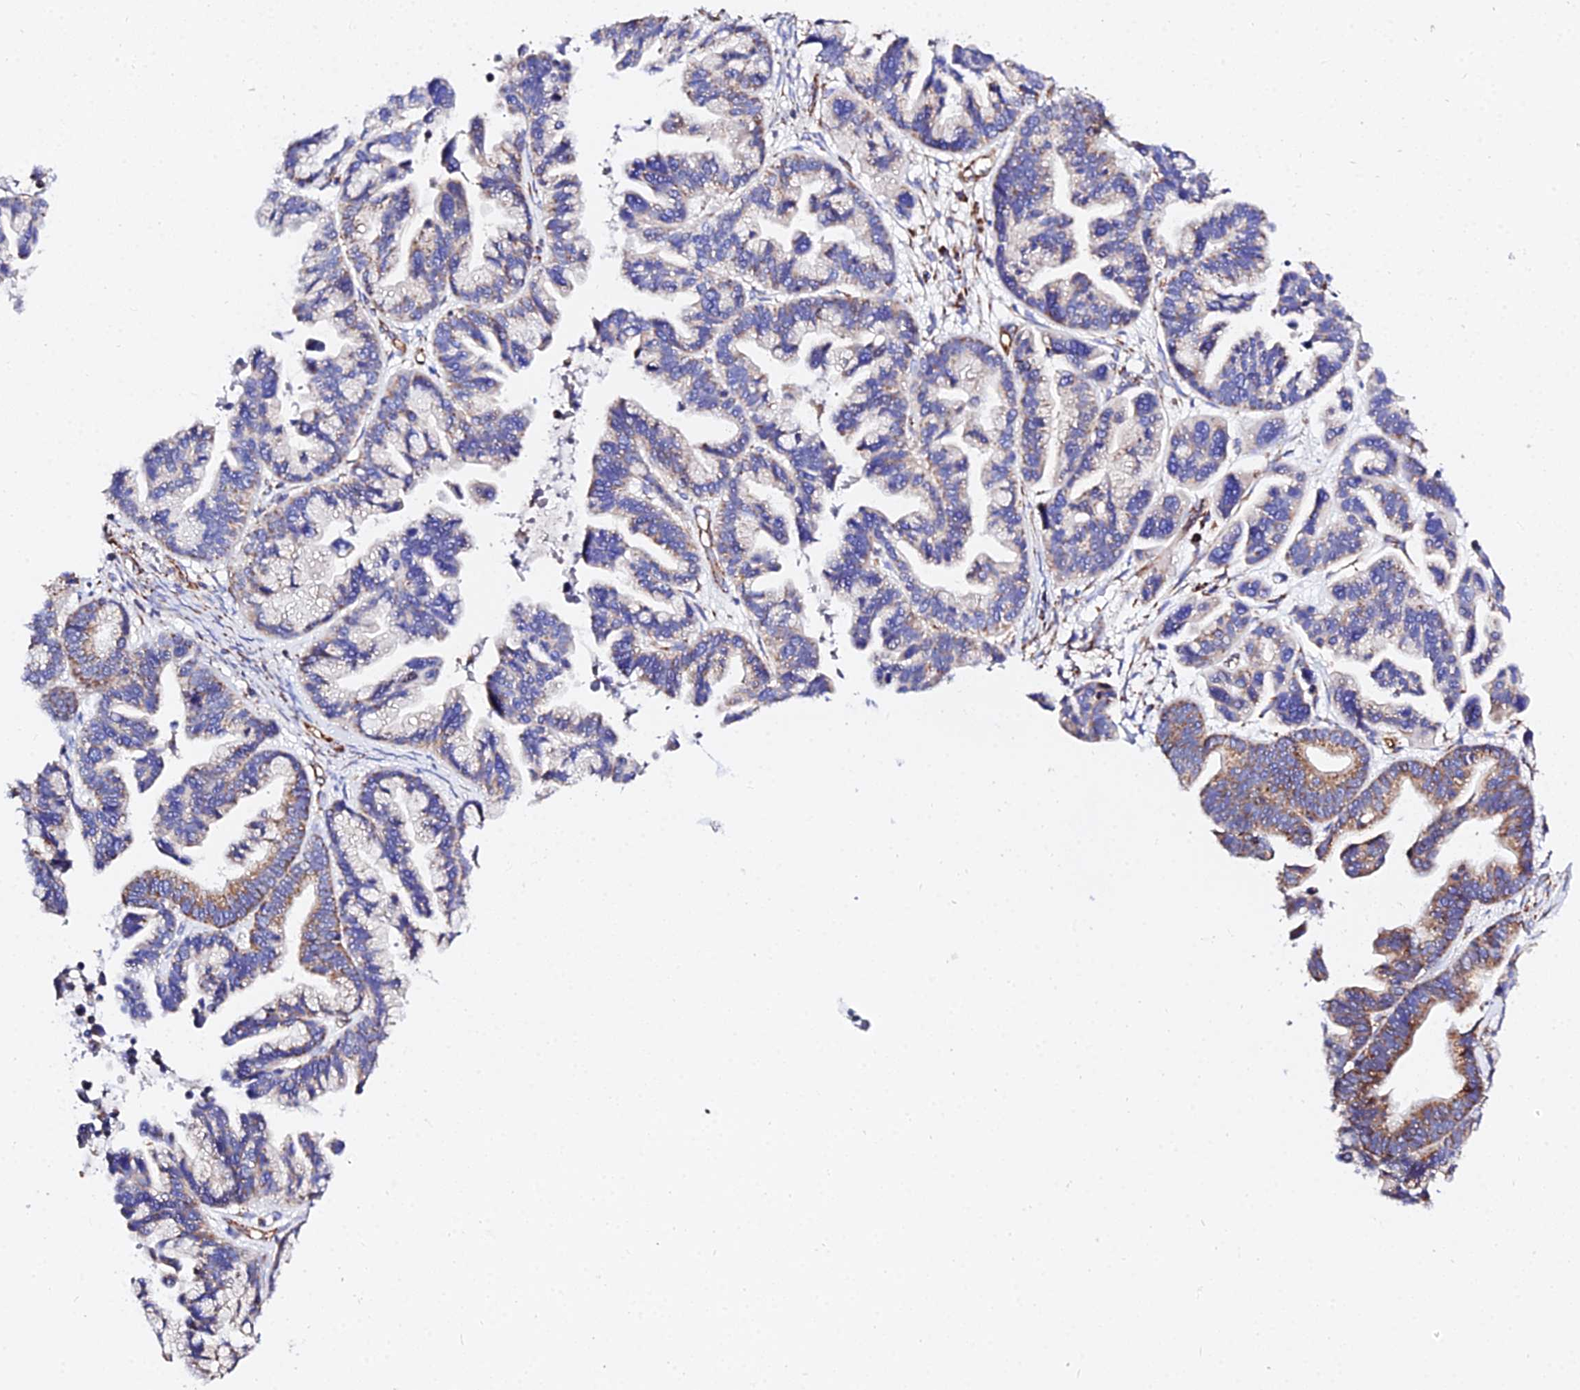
{"staining": {"intensity": "moderate", "quantity": "25%-75%", "location": "cytoplasmic/membranous"}, "tissue": "ovarian cancer", "cell_type": "Tumor cells", "image_type": "cancer", "snomed": [{"axis": "morphology", "description": "Cystadenocarcinoma, serous, NOS"}, {"axis": "topography", "description": "Ovary"}], "caption": "Immunohistochemical staining of ovarian serous cystadenocarcinoma displays moderate cytoplasmic/membranous protein expression in approximately 25%-75% of tumor cells.", "gene": "ZNF573", "patient": {"sex": "female", "age": 56}}